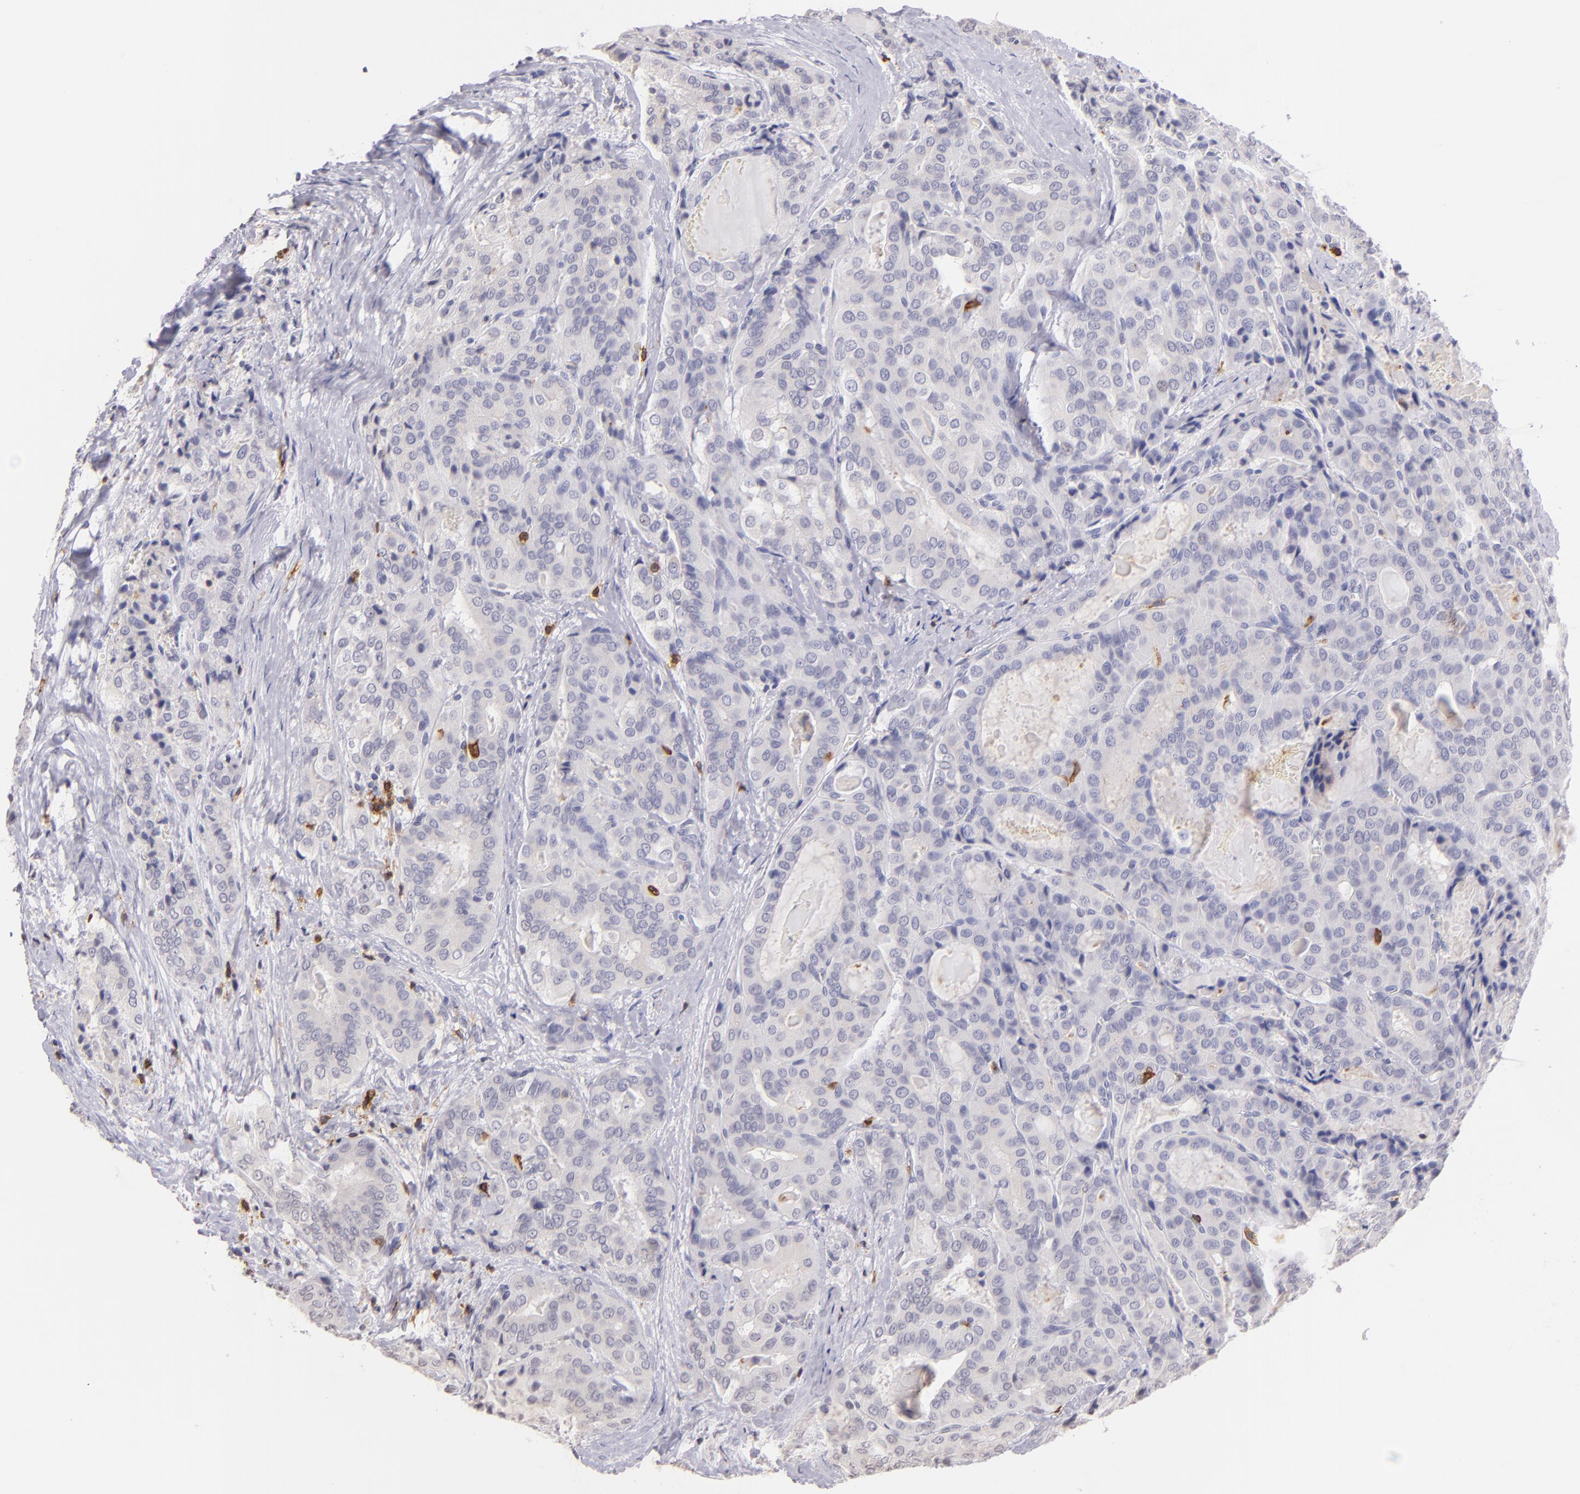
{"staining": {"intensity": "negative", "quantity": "none", "location": "none"}, "tissue": "thyroid cancer", "cell_type": "Tumor cells", "image_type": "cancer", "snomed": [{"axis": "morphology", "description": "Papillary adenocarcinoma, NOS"}, {"axis": "topography", "description": "Thyroid gland"}], "caption": "DAB (3,3'-diaminobenzidine) immunohistochemical staining of thyroid cancer reveals no significant expression in tumor cells.", "gene": "IL2RA", "patient": {"sex": "female", "age": 71}}